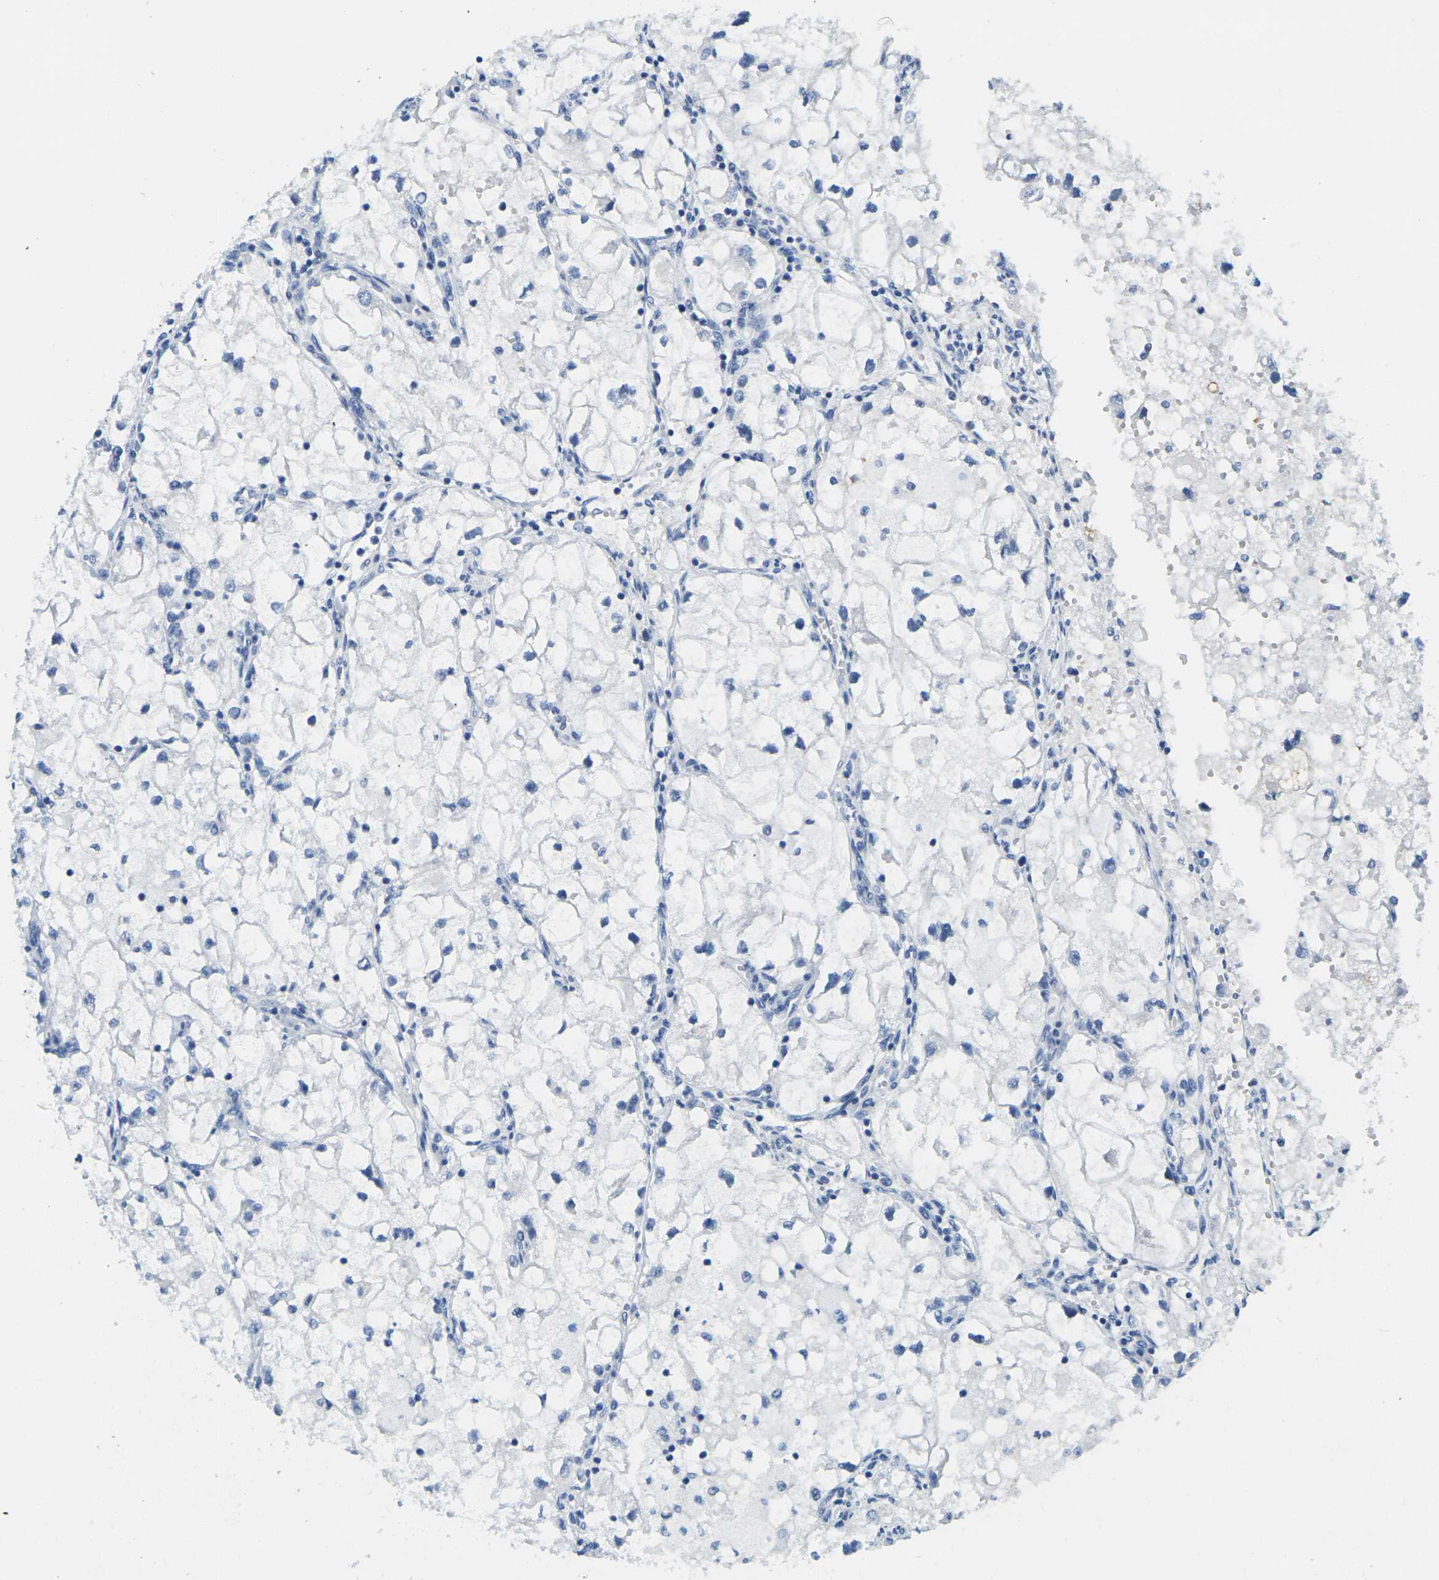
{"staining": {"intensity": "negative", "quantity": "none", "location": "none"}, "tissue": "renal cancer", "cell_type": "Tumor cells", "image_type": "cancer", "snomed": [{"axis": "morphology", "description": "Adenocarcinoma, NOS"}, {"axis": "topography", "description": "Kidney"}], "caption": "Human renal cancer stained for a protein using immunohistochemistry exhibits no positivity in tumor cells.", "gene": "FAM3D", "patient": {"sex": "female", "age": 70}}